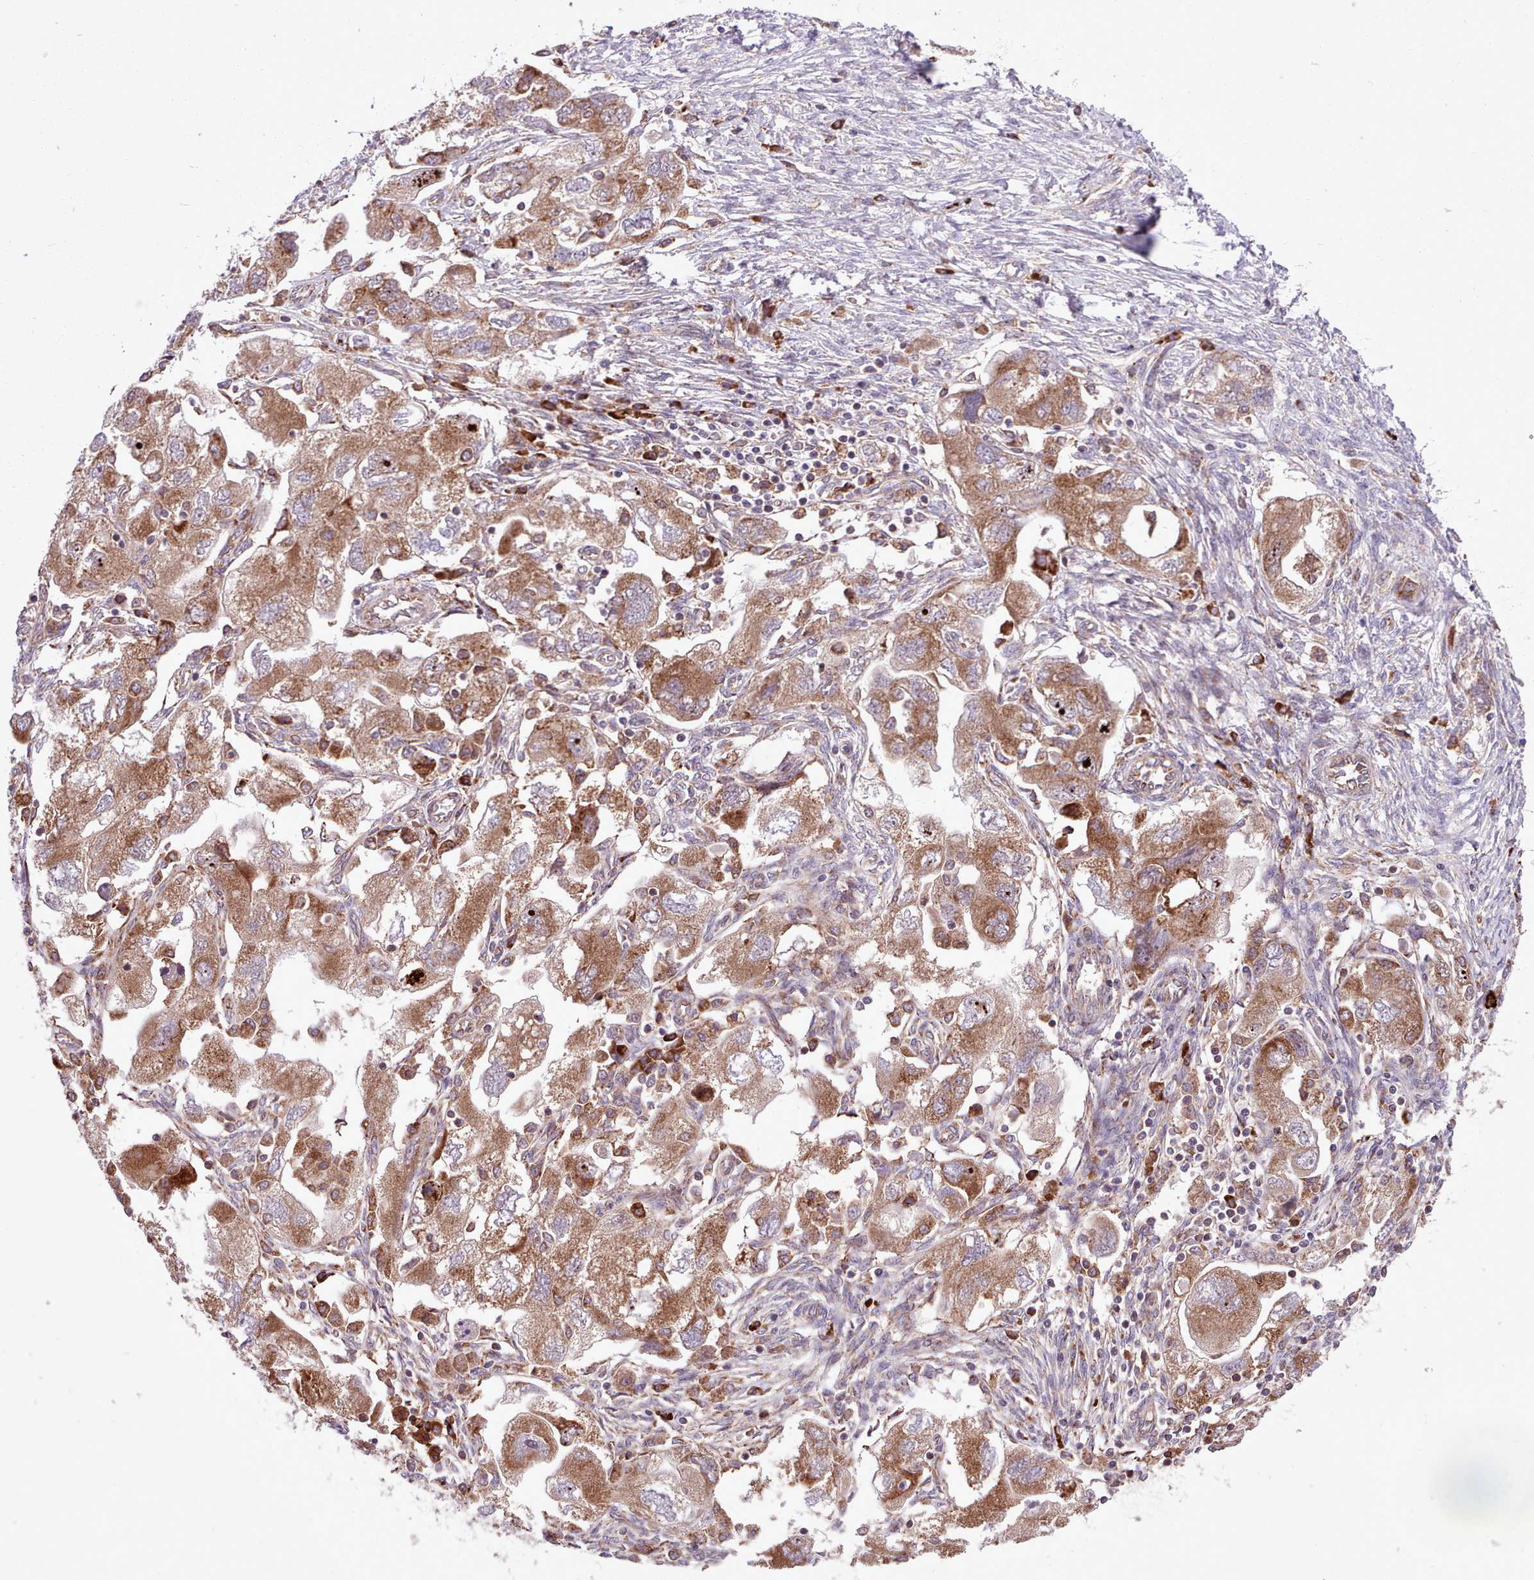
{"staining": {"intensity": "moderate", "quantity": ">75%", "location": "cytoplasmic/membranous"}, "tissue": "ovarian cancer", "cell_type": "Tumor cells", "image_type": "cancer", "snomed": [{"axis": "morphology", "description": "Carcinoma, NOS"}, {"axis": "morphology", "description": "Cystadenocarcinoma, serous, NOS"}, {"axis": "topography", "description": "Ovary"}], "caption": "IHC (DAB) staining of human ovarian carcinoma displays moderate cytoplasmic/membranous protein positivity in about >75% of tumor cells.", "gene": "TTLL3", "patient": {"sex": "female", "age": 69}}